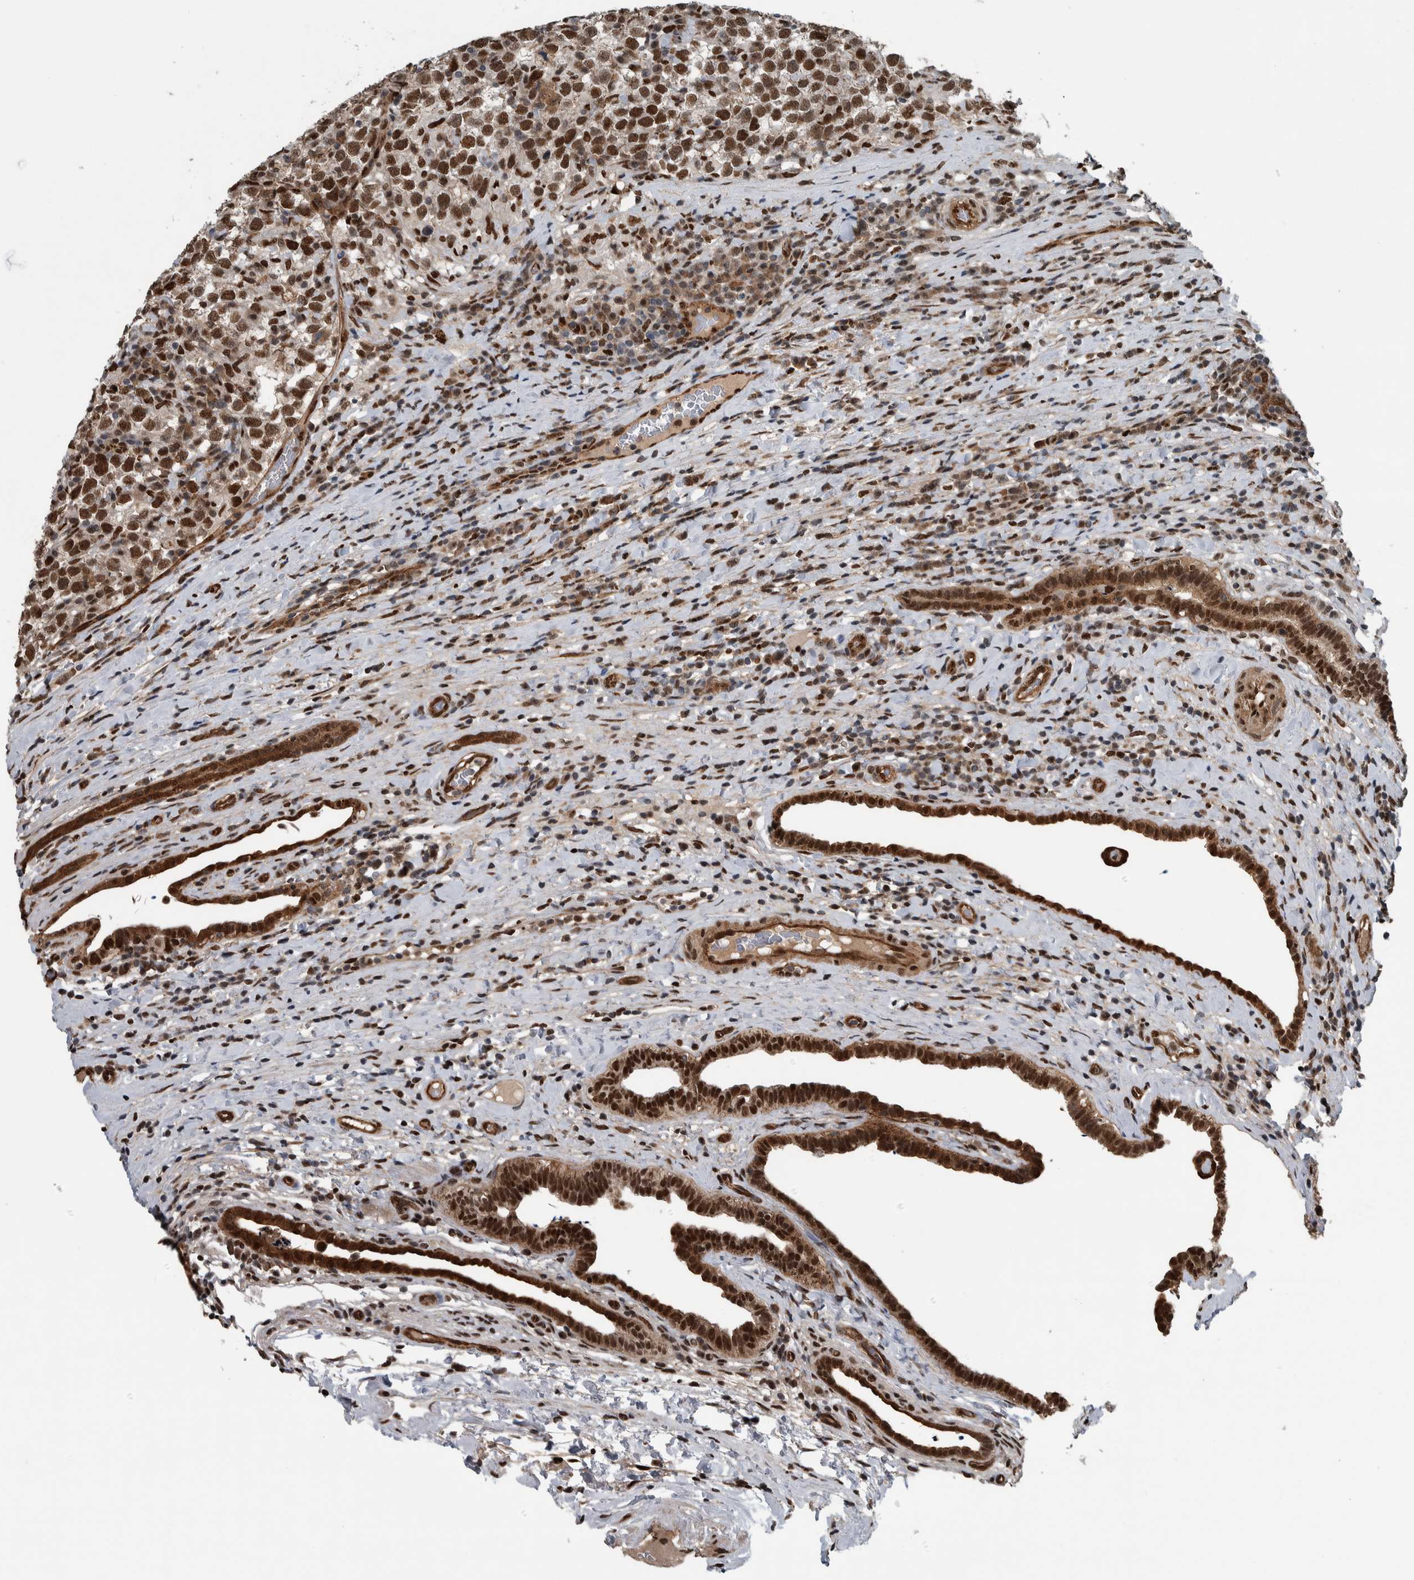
{"staining": {"intensity": "strong", "quantity": ">75%", "location": "nuclear"}, "tissue": "testis cancer", "cell_type": "Tumor cells", "image_type": "cancer", "snomed": [{"axis": "morphology", "description": "Normal tissue, NOS"}, {"axis": "morphology", "description": "Seminoma, NOS"}, {"axis": "topography", "description": "Testis"}], "caption": "Immunohistochemistry (IHC) image of human seminoma (testis) stained for a protein (brown), which shows high levels of strong nuclear expression in approximately >75% of tumor cells.", "gene": "FAM135B", "patient": {"sex": "male", "age": 43}}